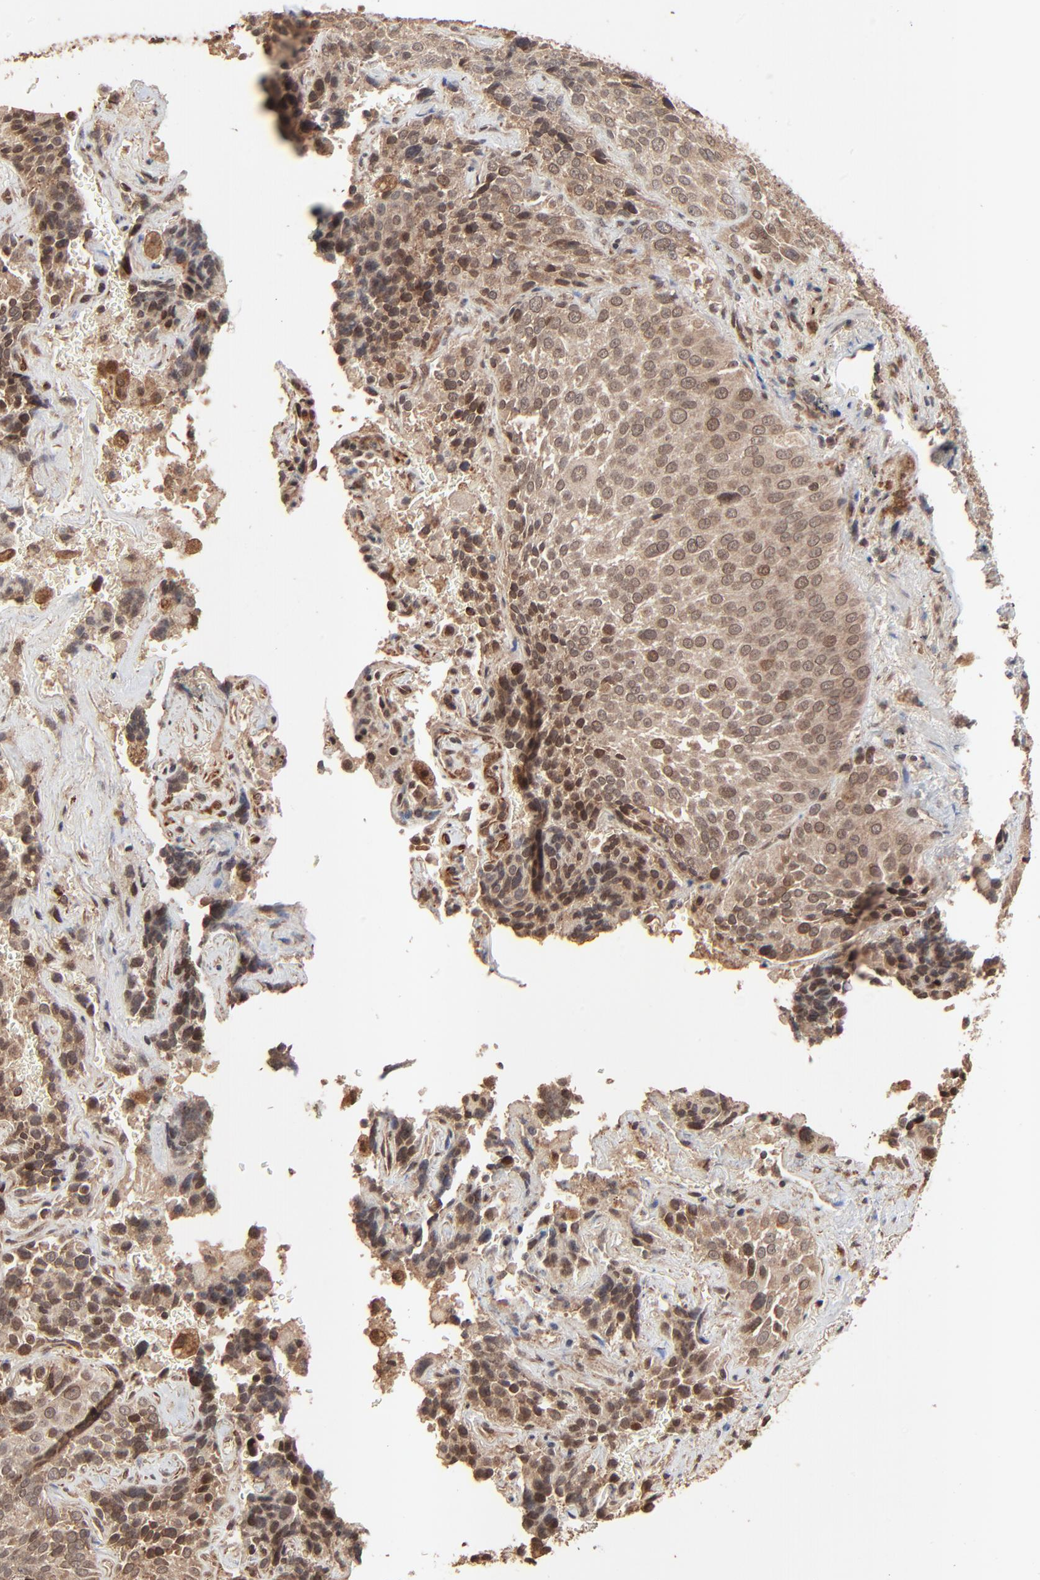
{"staining": {"intensity": "moderate", "quantity": ">75%", "location": "cytoplasmic/membranous,nuclear"}, "tissue": "lung cancer", "cell_type": "Tumor cells", "image_type": "cancer", "snomed": [{"axis": "morphology", "description": "Squamous cell carcinoma, NOS"}, {"axis": "topography", "description": "Lung"}], "caption": "High-power microscopy captured an immunohistochemistry (IHC) micrograph of lung cancer (squamous cell carcinoma), revealing moderate cytoplasmic/membranous and nuclear positivity in about >75% of tumor cells. Using DAB (3,3'-diaminobenzidine) (brown) and hematoxylin (blue) stains, captured at high magnification using brightfield microscopy.", "gene": "FAM227A", "patient": {"sex": "male", "age": 54}}